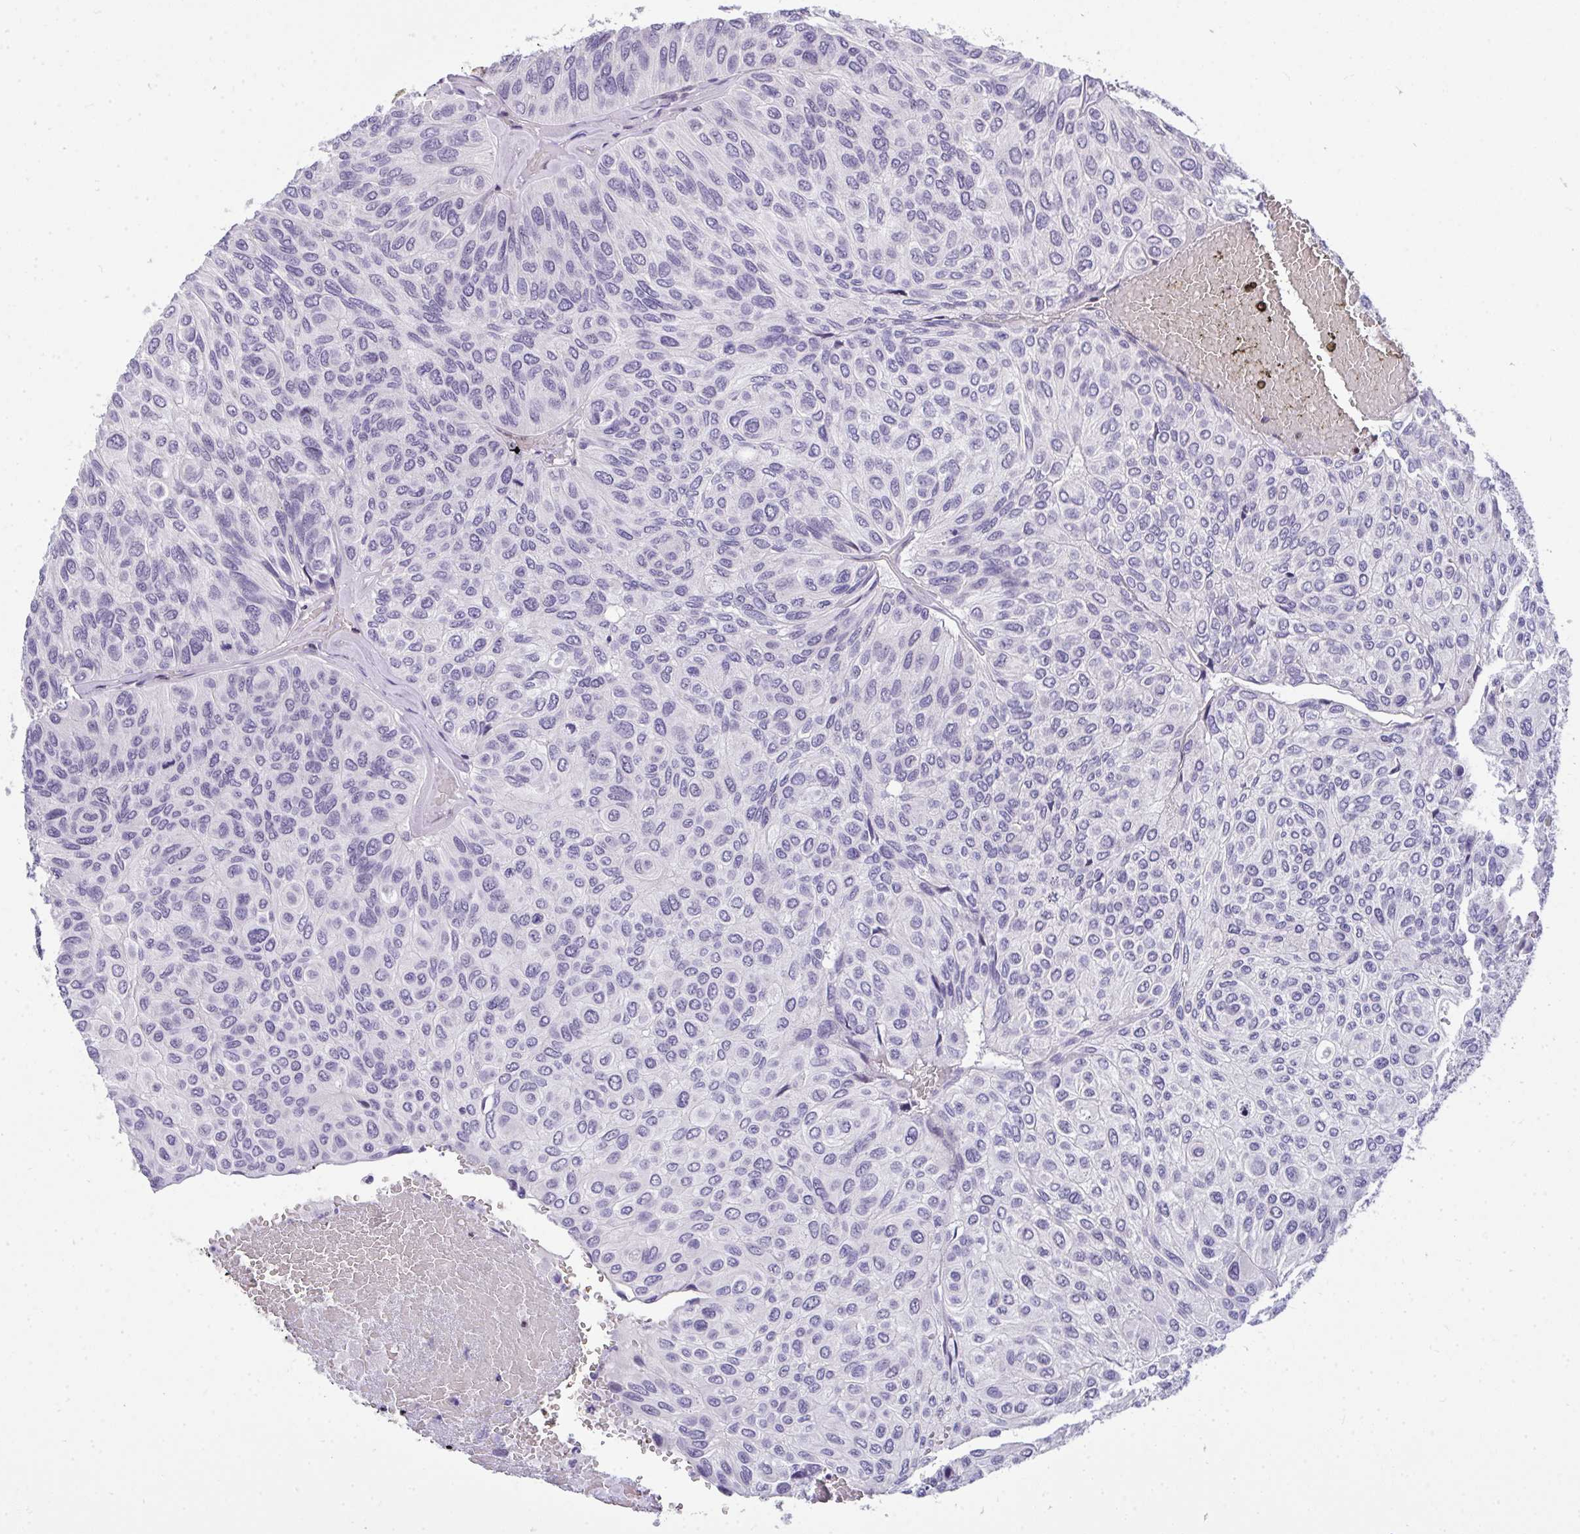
{"staining": {"intensity": "negative", "quantity": "none", "location": "none"}, "tissue": "urothelial cancer", "cell_type": "Tumor cells", "image_type": "cancer", "snomed": [{"axis": "morphology", "description": "Urothelial carcinoma, High grade"}, {"axis": "topography", "description": "Urinary bladder"}], "caption": "Tumor cells are negative for protein expression in human urothelial cancer. The staining was performed using DAB to visualize the protein expression in brown, while the nuclei were stained in blue with hematoxylin (Magnification: 20x).", "gene": "PLPPR3", "patient": {"sex": "male", "age": 66}}